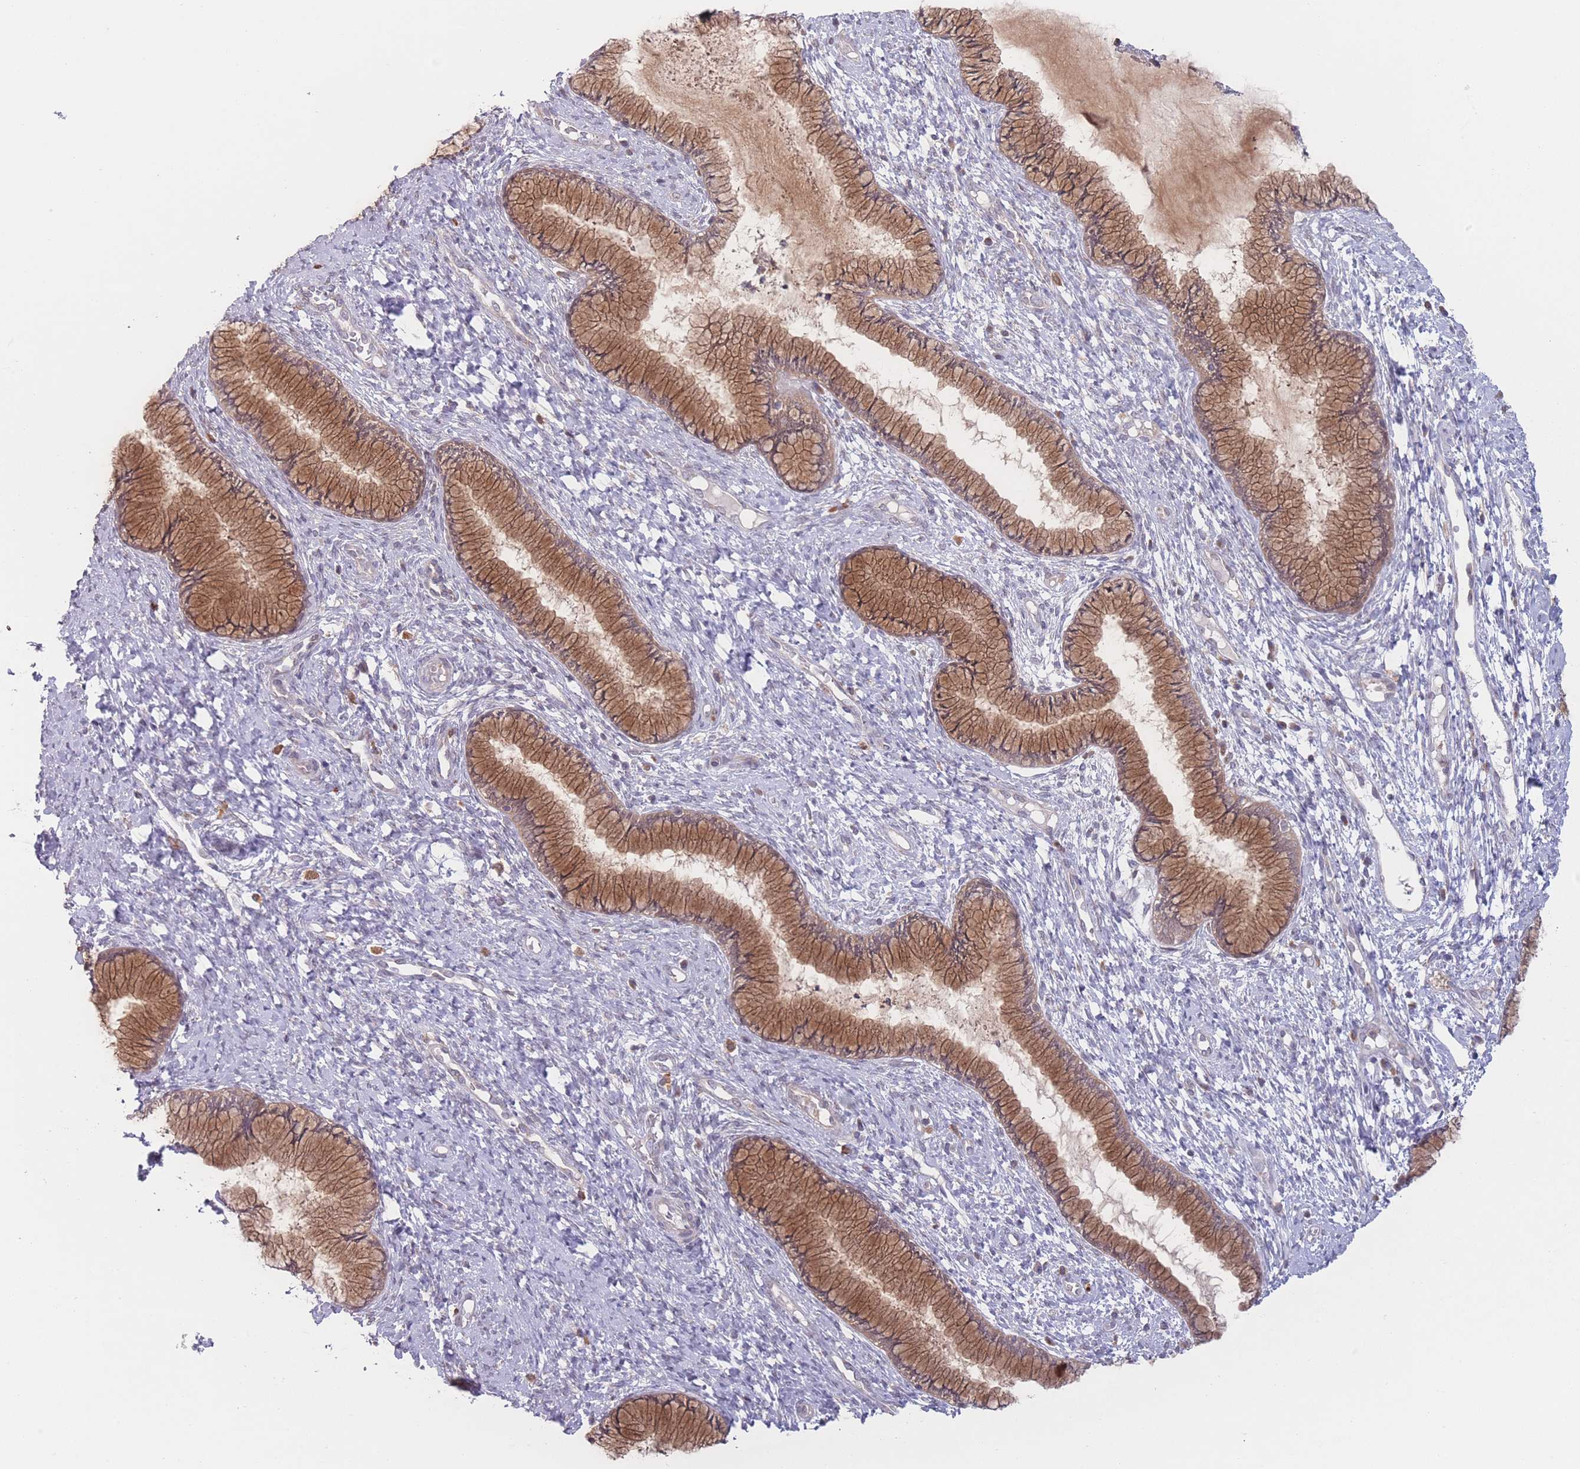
{"staining": {"intensity": "moderate", "quantity": ">75%", "location": "cytoplasmic/membranous"}, "tissue": "cervix", "cell_type": "Glandular cells", "image_type": "normal", "snomed": [{"axis": "morphology", "description": "Normal tissue, NOS"}, {"axis": "topography", "description": "Cervix"}], "caption": "About >75% of glandular cells in benign cervix exhibit moderate cytoplasmic/membranous protein expression as visualized by brown immunohistochemical staining.", "gene": "PPM1A", "patient": {"sex": "female", "age": 42}}